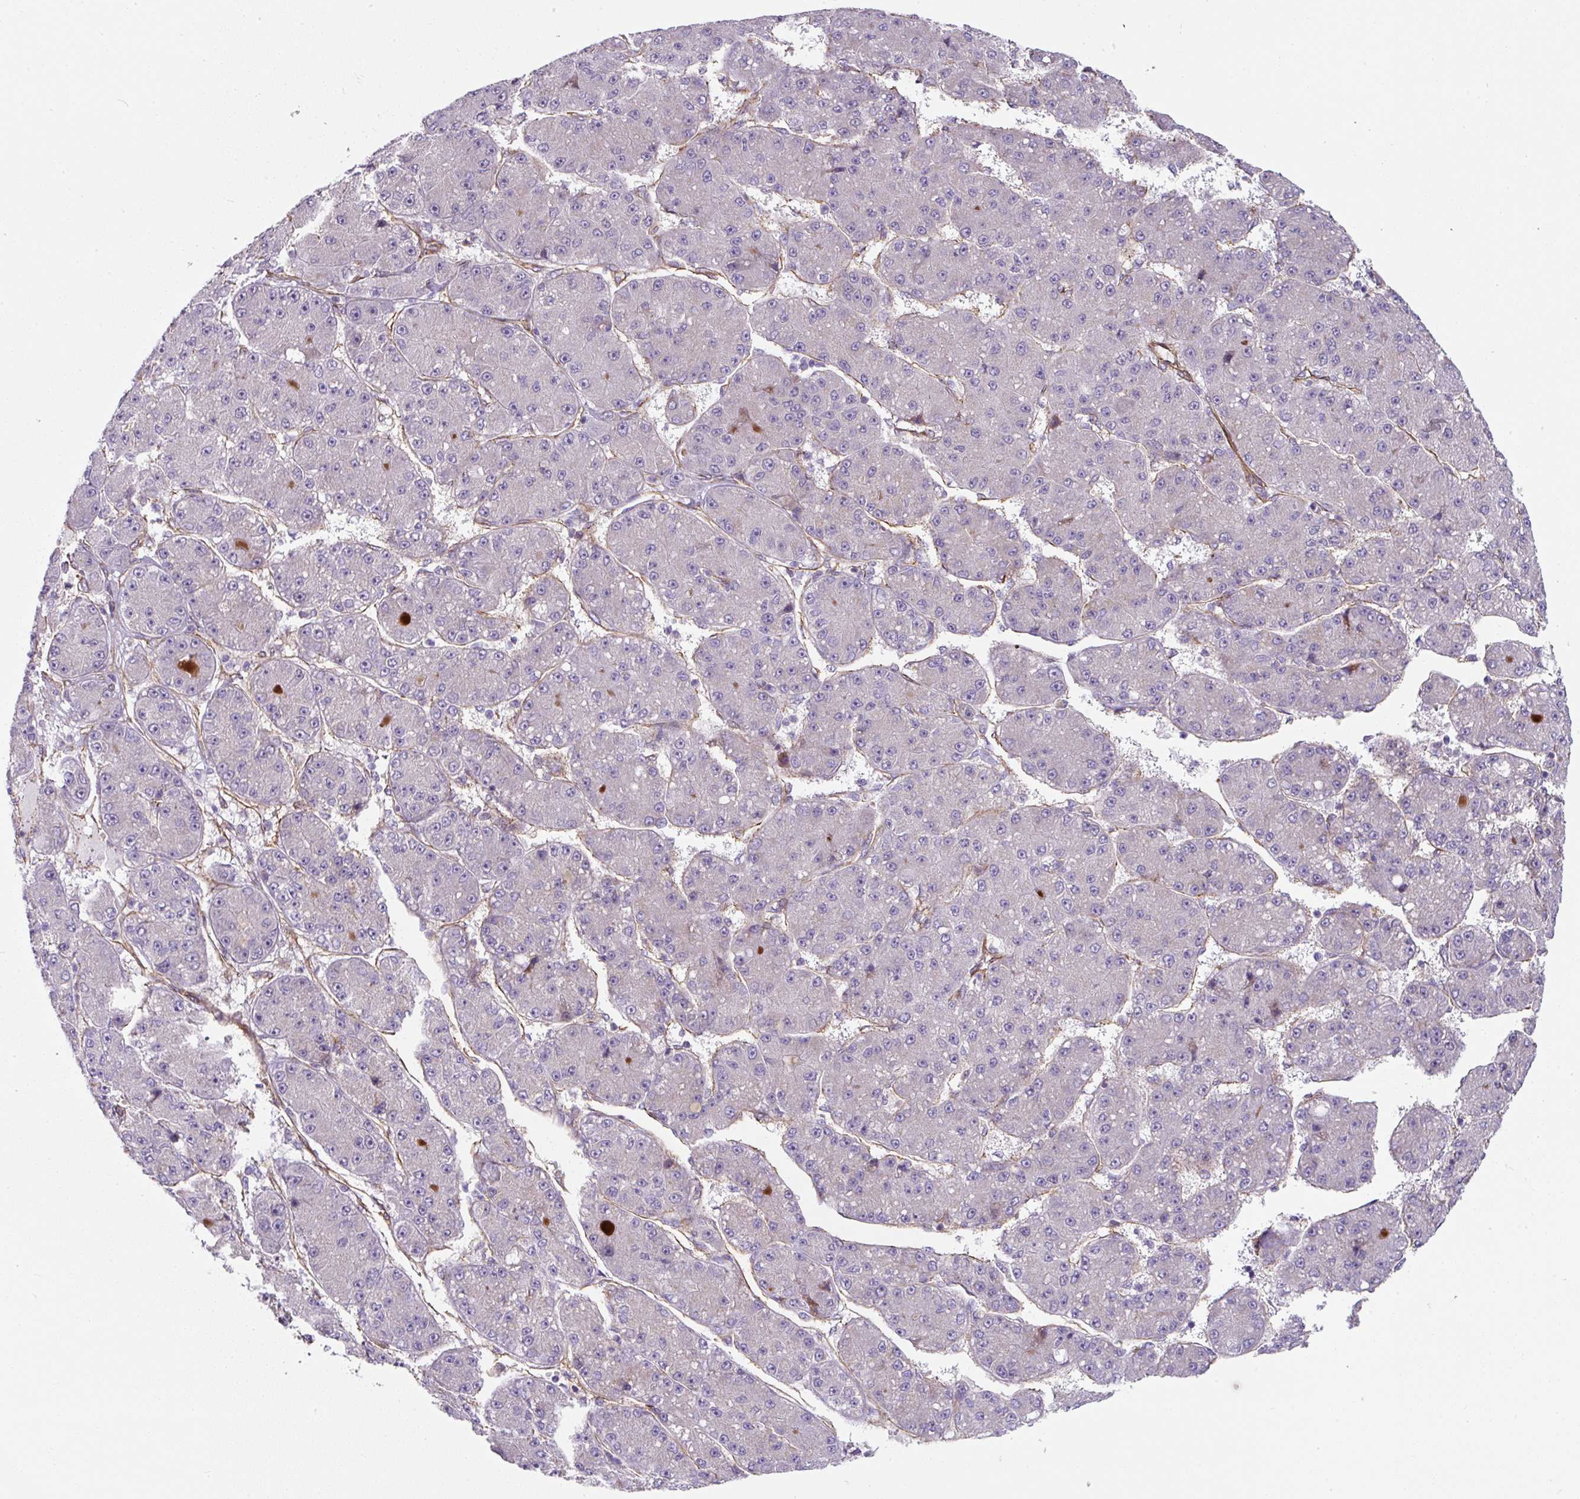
{"staining": {"intensity": "negative", "quantity": "none", "location": "none"}, "tissue": "liver cancer", "cell_type": "Tumor cells", "image_type": "cancer", "snomed": [{"axis": "morphology", "description": "Carcinoma, Hepatocellular, NOS"}, {"axis": "topography", "description": "Liver"}], "caption": "Micrograph shows no protein expression in tumor cells of liver hepatocellular carcinoma tissue.", "gene": "ANKUB1", "patient": {"sex": "male", "age": 67}}